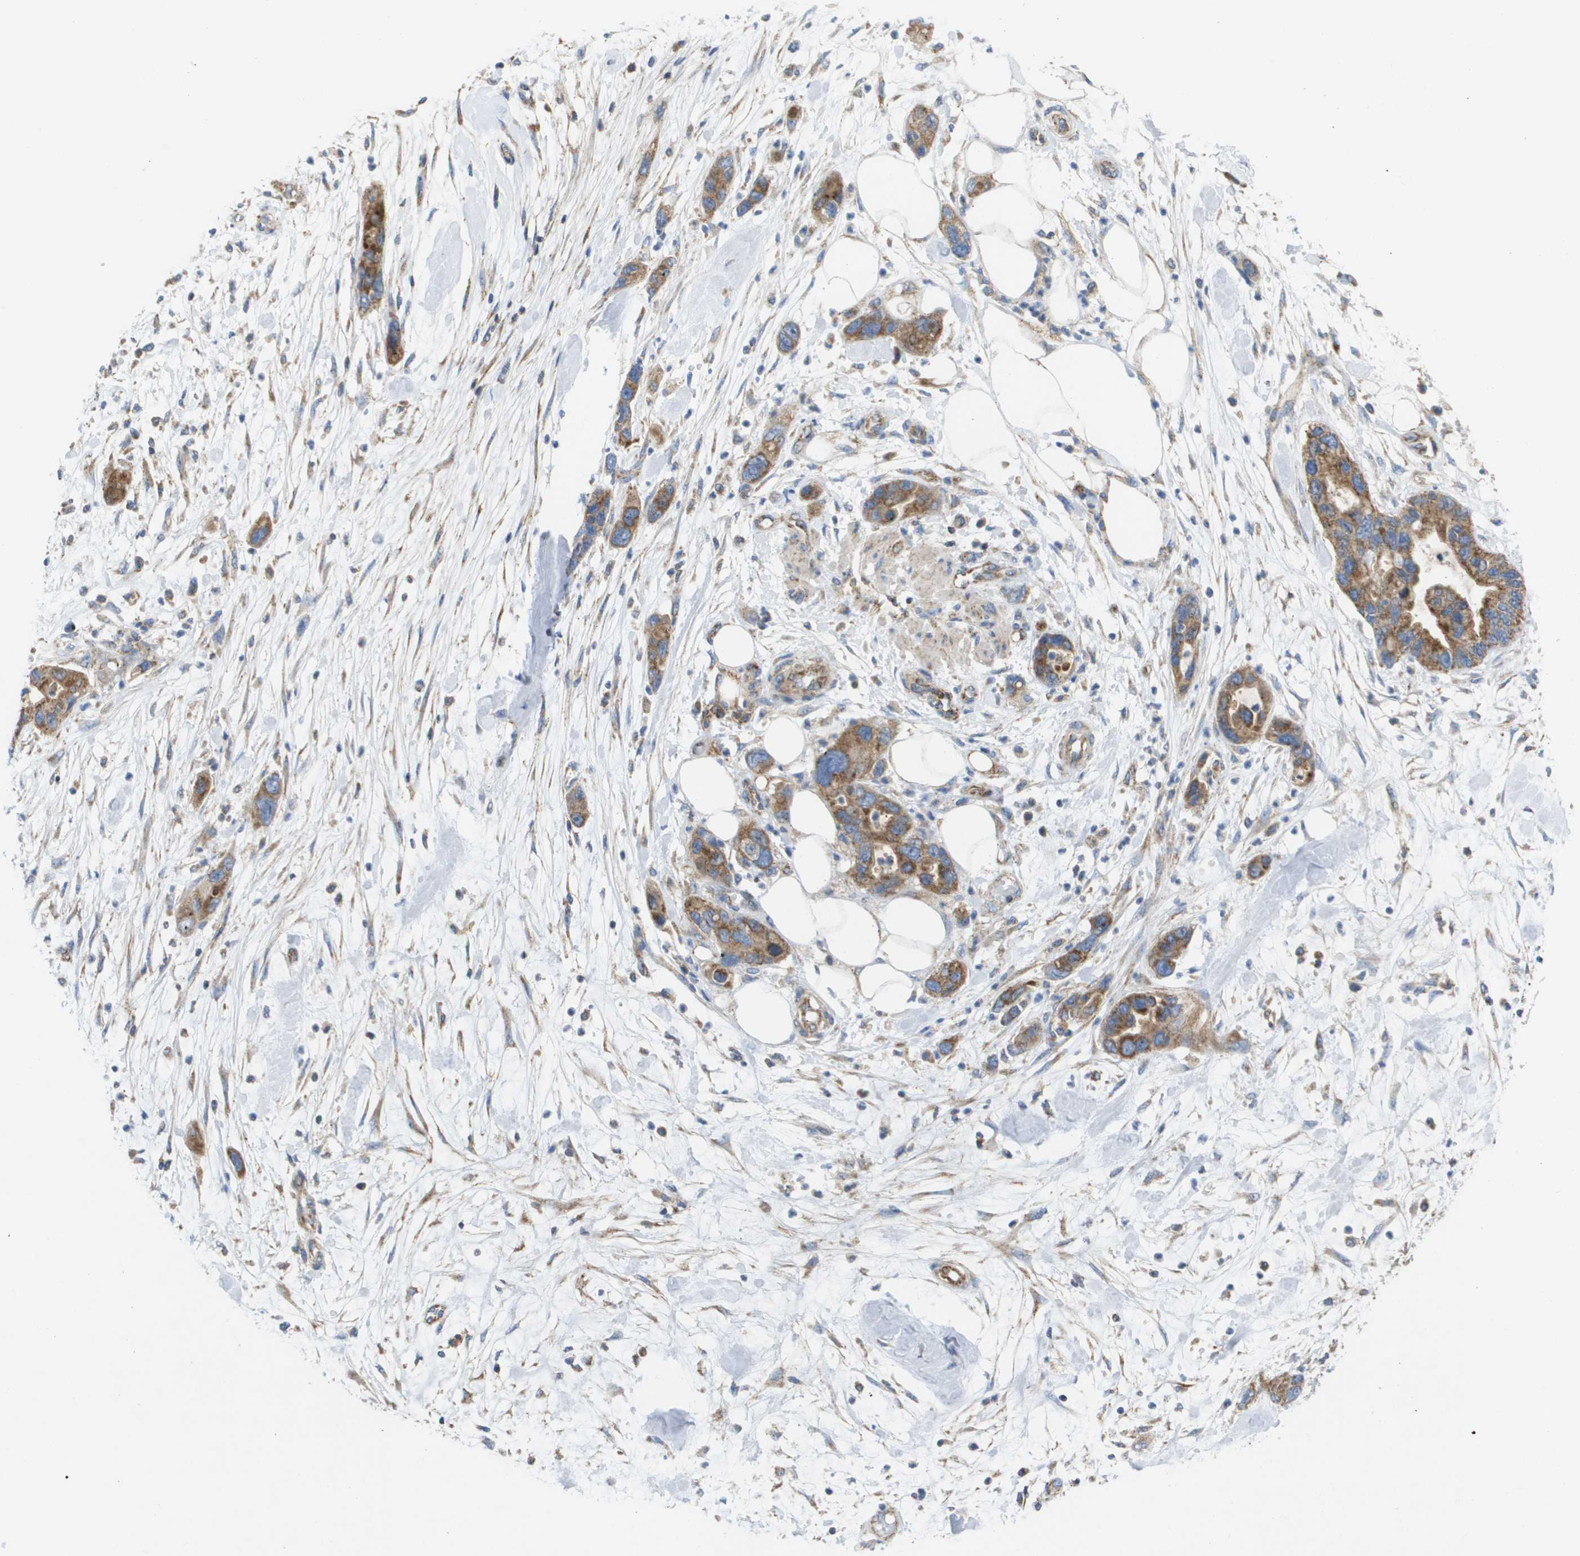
{"staining": {"intensity": "moderate", "quantity": ">75%", "location": "cytoplasmic/membranous"}, "tissue": "pancreatic cancer", "cell_type": "Tumor cells", "image_type": "cancer", "snomed": [{"axis": "morphology", "description": "Normal tissue, NOS"}, {"axis": "morphology", "description": "Adenocarcinoma, NOS"}, {"axis": "topography", "description": "Pancreas"}], "caption": "Human adenocarcinoma (pancreatic) stained with a brown dye shows moderate cytoplasmic/membranous positive expression in about >75% of tumor cells.", "gene": "FIS1", "patient": {"sex": "female", "age": 71}}